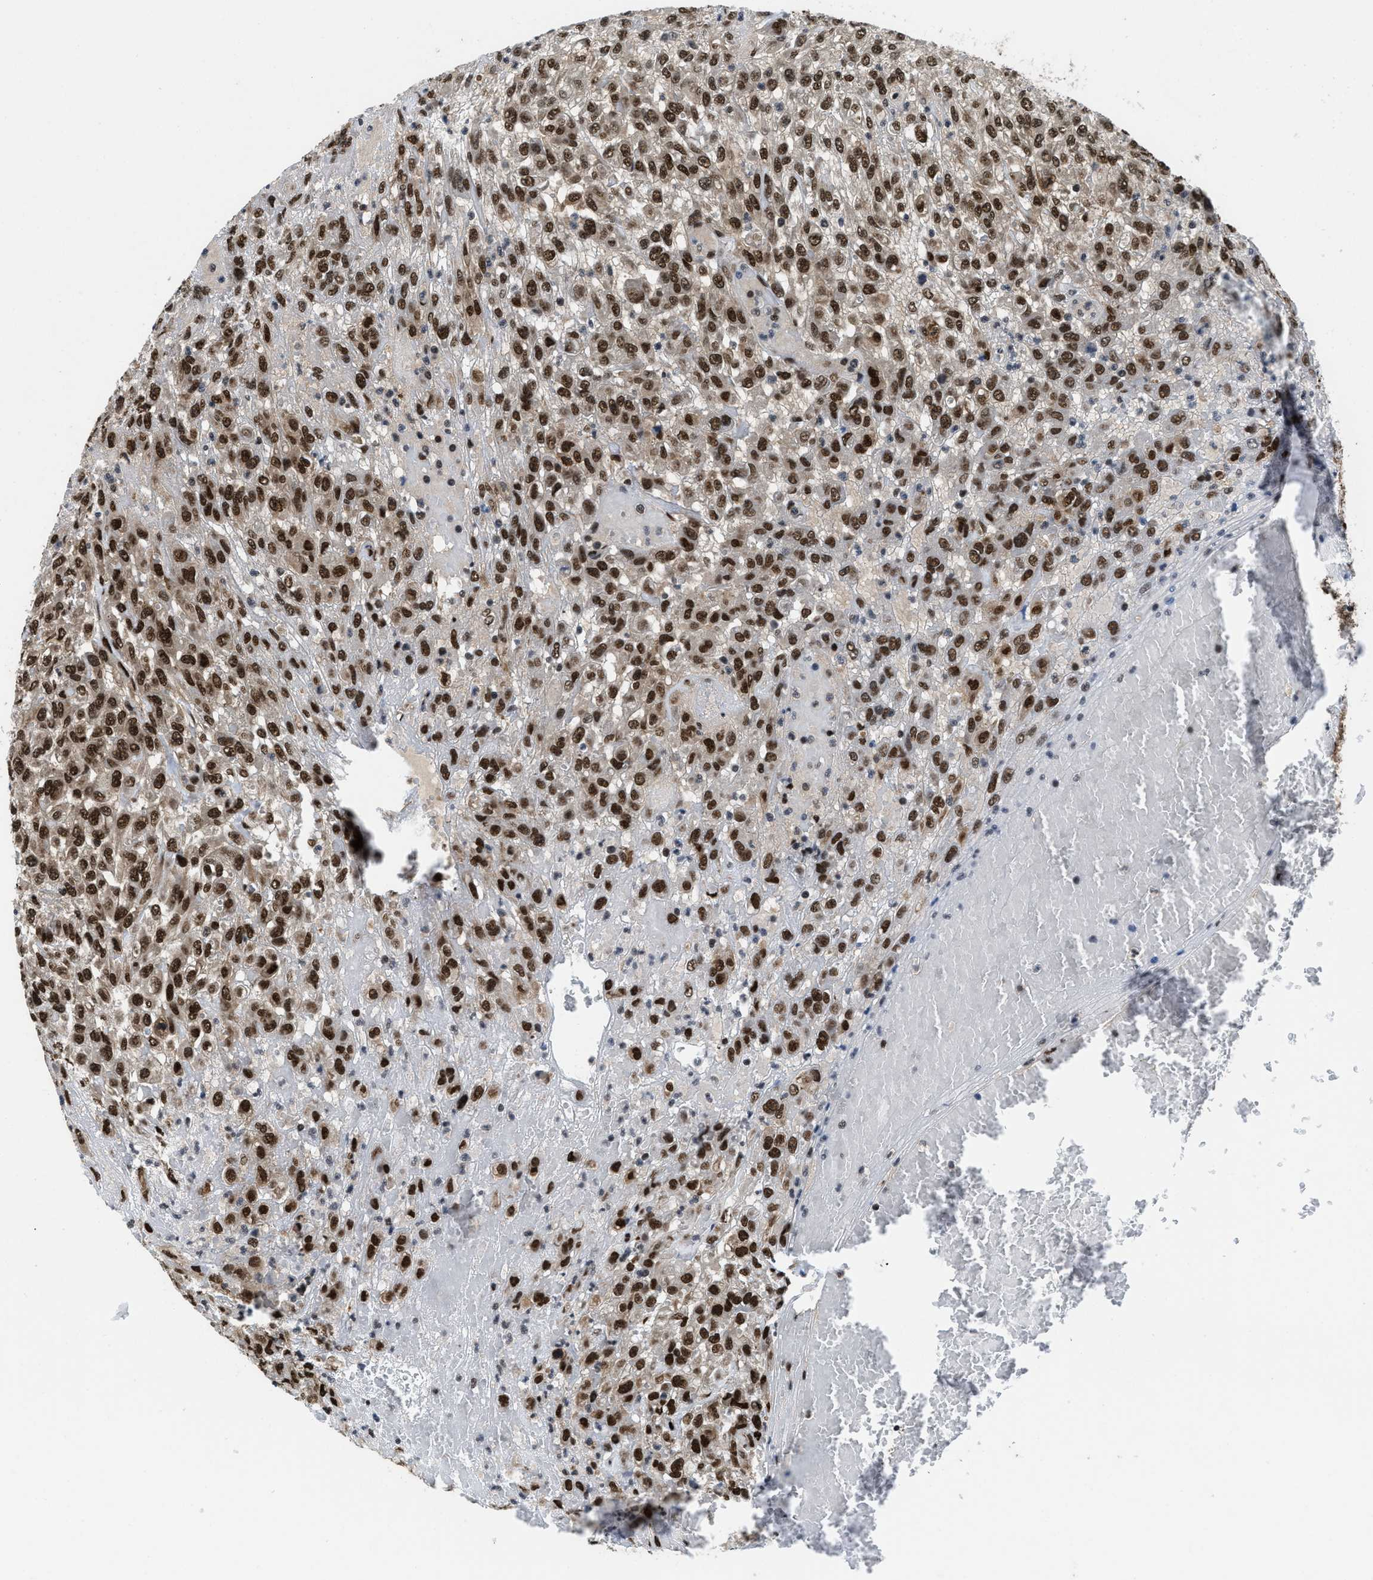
{"staining": {"intensity": "strong", "quantity": ">75%", "location": "nuclear"}, "tissue": "urothelial cancer", "cell_type": "Tumor cells", "image_type": "cancer", "snomed": [{"axis": "morphology", "description": "Urothelial carcinoma, High grade"}, {"axis": "topography", "description": "Urinary bladder"}], "caption": "Protein staining shows strong nuclear staining in approximately >75% of tumor cells in urothelial cancer.", "gene": "SAFB", "patient": {"sex": "male", "age": 46}}